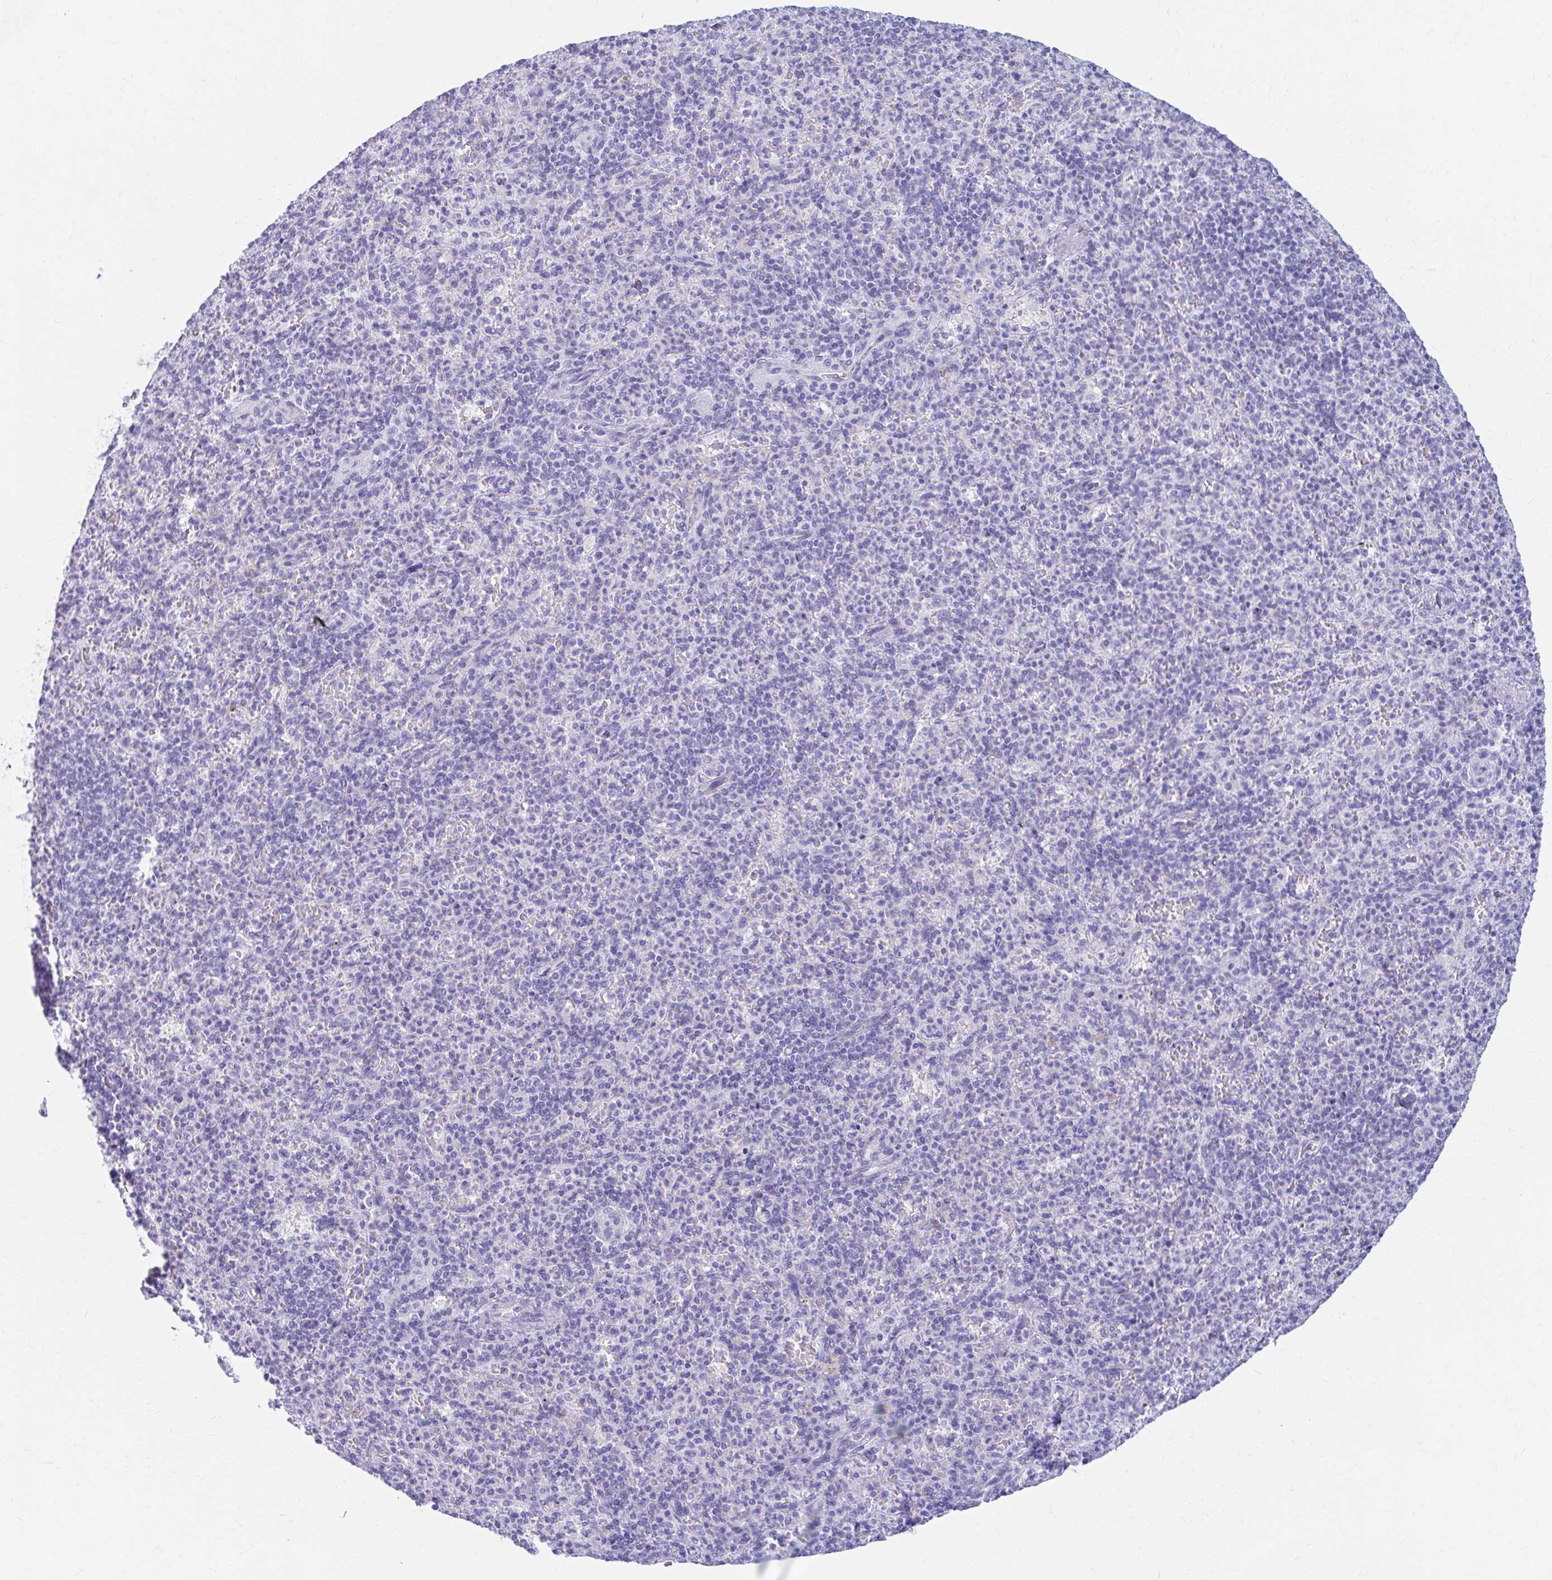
{"staining": {"intensity": "negative", "quantity": "none", "location": "none"}, "tissue": "spleen", "cell_type": "Cells in red pulp", "image_type": "normal", "snomed": [{"axis": "morphology", "description": "Normal tissue, NOS"}, {"axis": "topography", "description": "Spleen"}], "caption": "Cells in red pulp show no significant protein expression in normal spleen. The staining is performed using DAB brown chromogen with nuclei counter-stained in using hematoxylin.", "gene": "NSG2", "patient": {"sex": "female", "age": 74}}